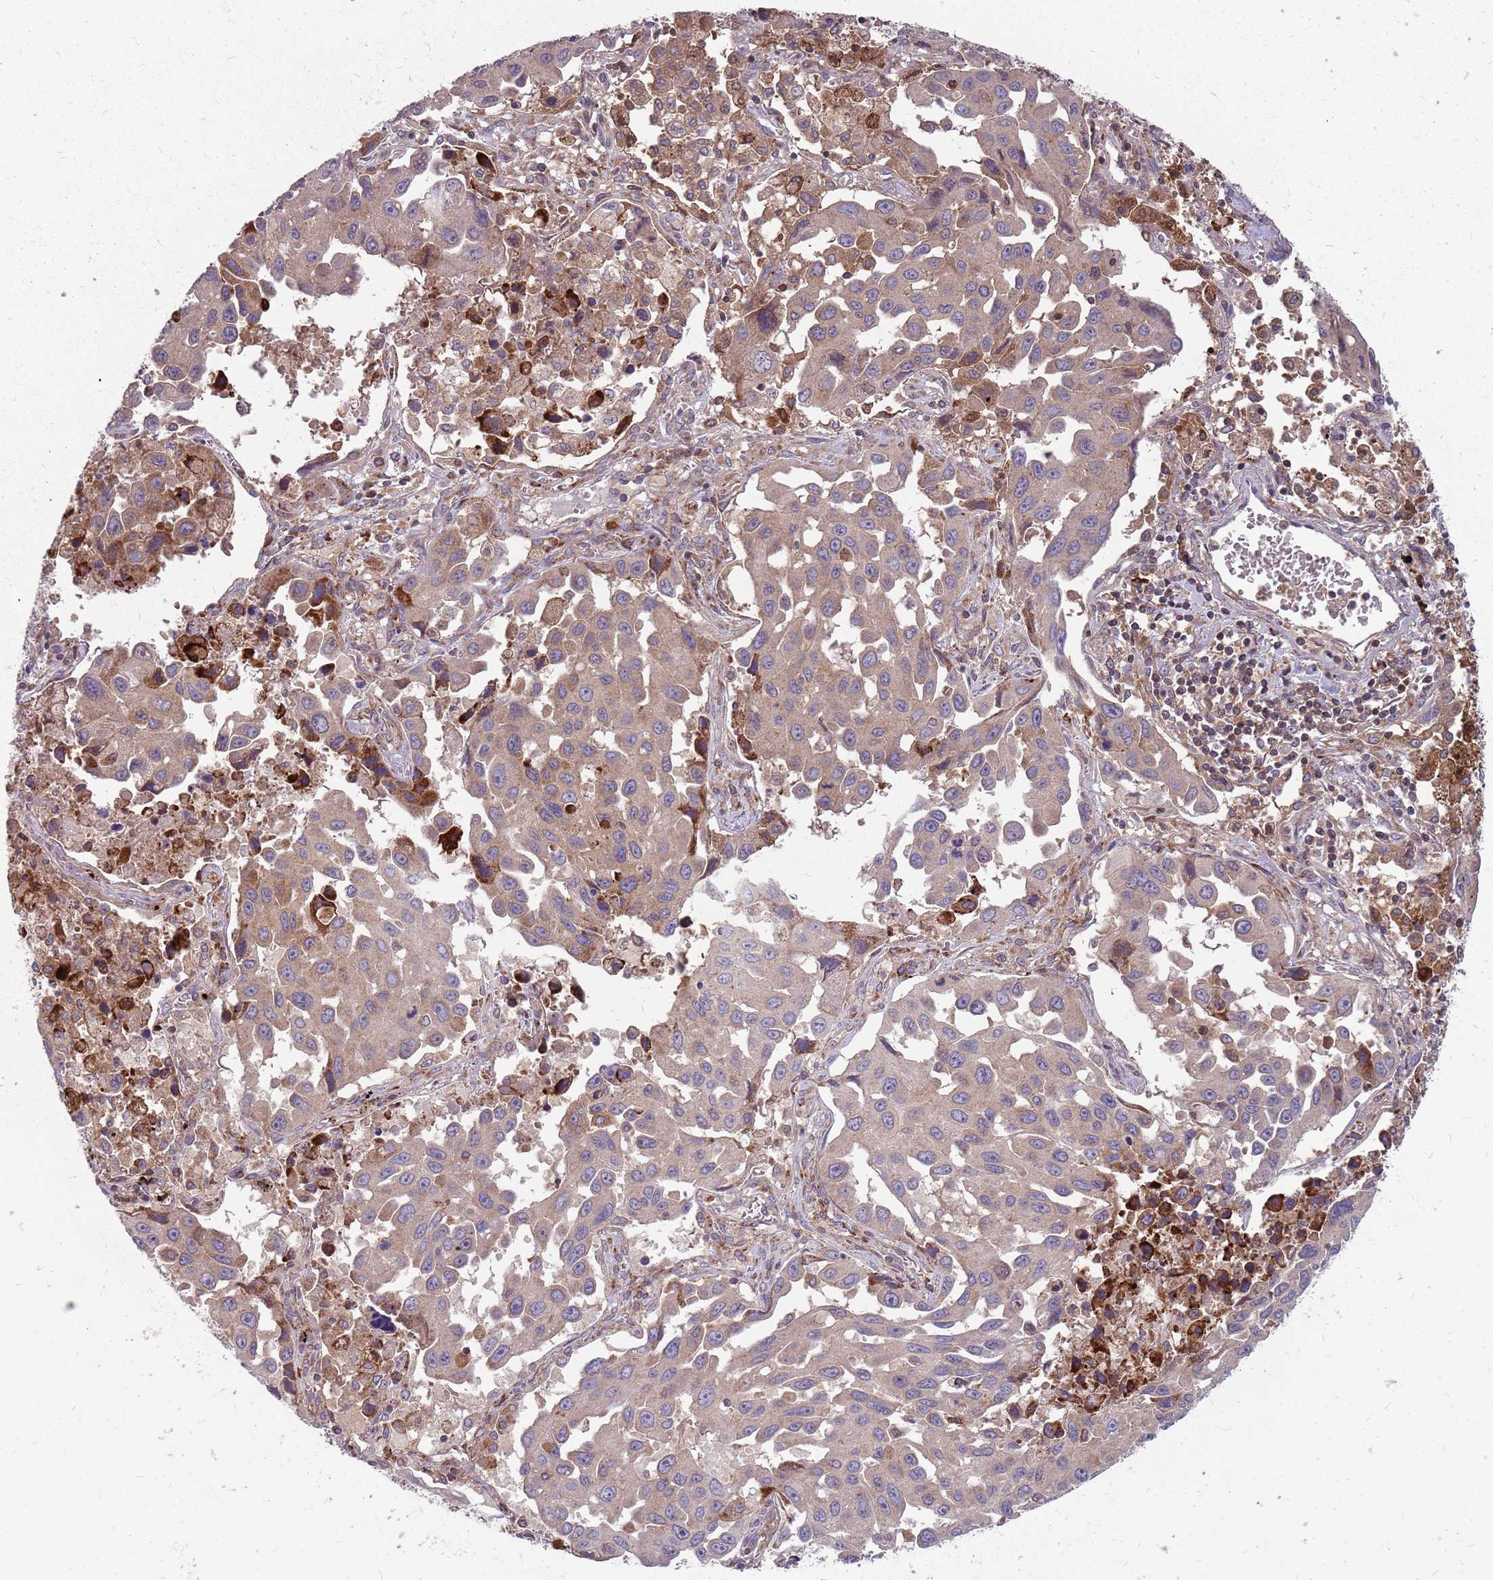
{"staining": {"intensity": "moderate", "quantity": "25%-75%", "location": "cytoplasmic/membranous"}, "tissue": "lung cancer", "cell_type": "Tumor cells", "image_type": "cancer", "snomed": [{"axis": "morphology", "description": "Adenocarcinoma, NOS"}, {"axis": "topography", "description": "Lung"}], "caption": "This is a histology image of immunohistochemistry staining of lung cancer (adenocarcinoma), which shows moderate positivity in the cytoplasmic/membranous of tumor cells.", "gene": "NME4", "patient": {"sex": "male", "age": 66}}